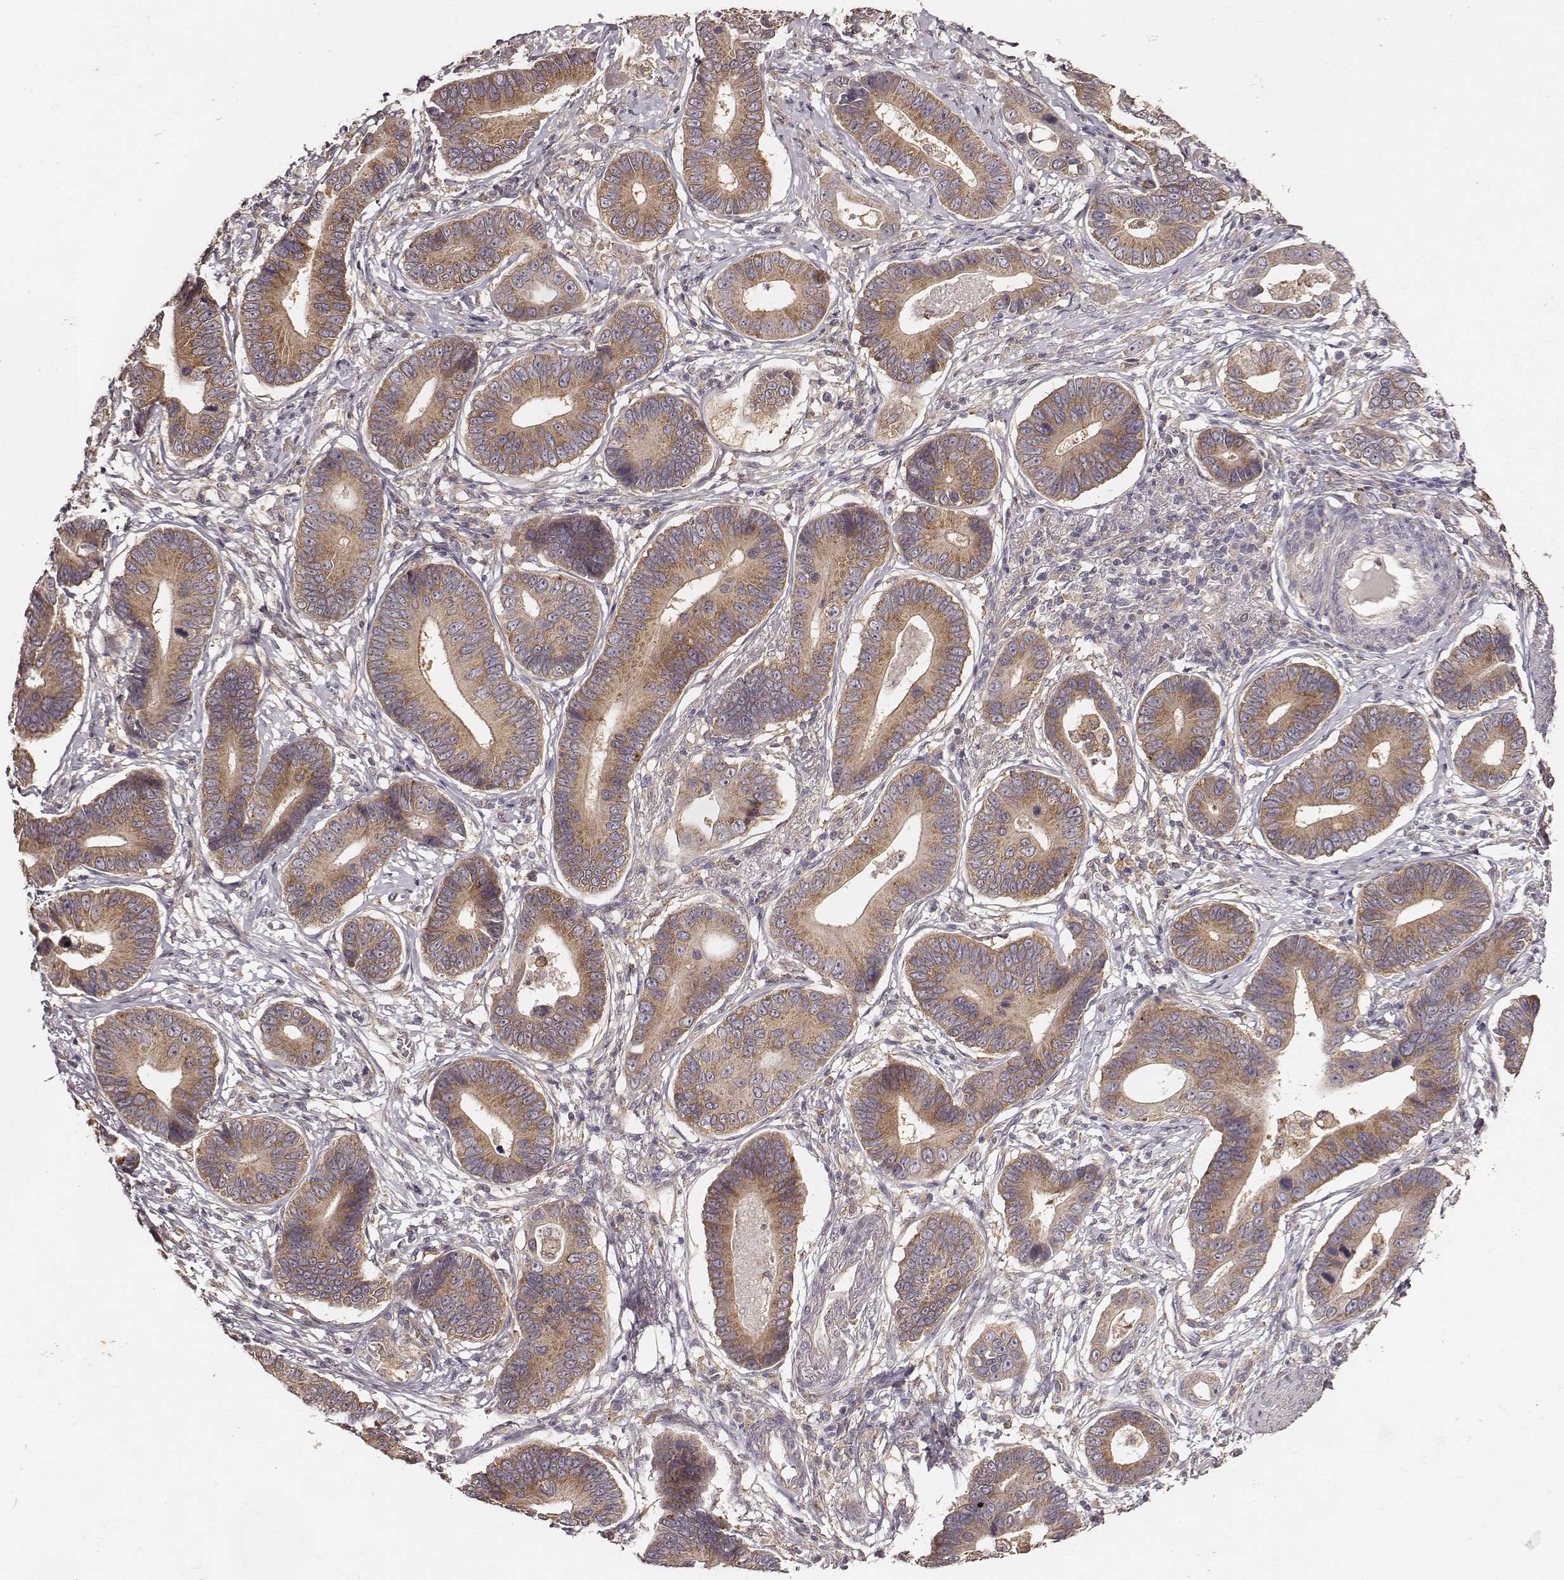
{"staining": {"intensity": "moderate", "quantity": ">75%", "location": "cytoplasmic/membranous"}, "tissue": "stomach cancer", "cell_type": "Tumor cells", "image_type": "cancer", "snomed": [{"axis": "morphology", "description": "Adenocarcinoma, NOS"}, {"axis": "topography", "description": "Stomach"}], "caption": "The immunohistochemical stain highlights moderate cytoplasmic/membranous expression in tumor cells of stomach adenocarcinoma tissue.", "gene": "VPS26A", "patient": {"sex": "male", "age": 84}}